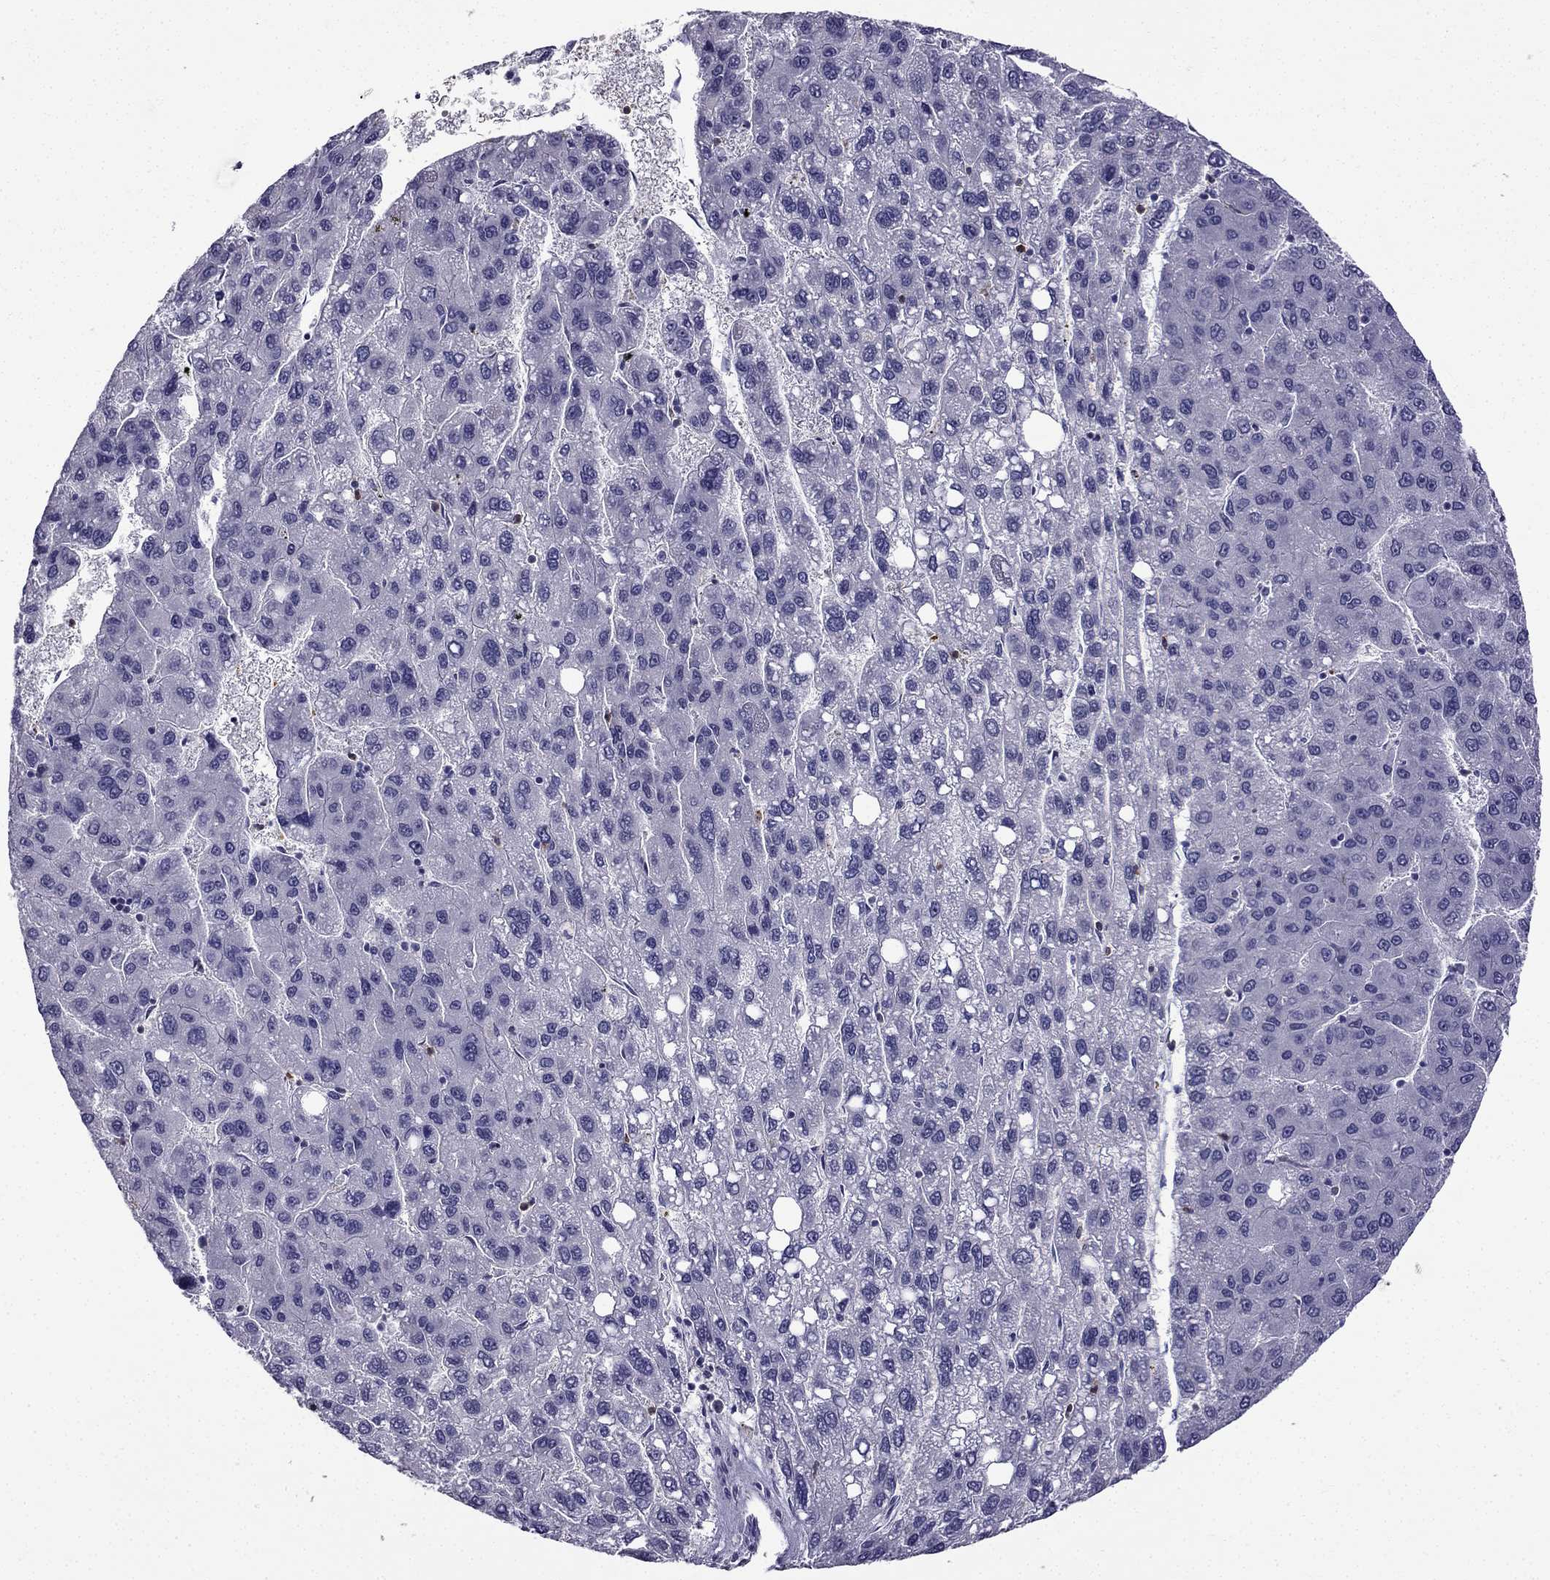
{"staining": {"intensity": "negative", "quantity": "none", "location": "none"}, "tissue": "liver cancer", "cell_type": "Tumor cells", "image_type": "cancer", "snomed": [{"axis": "morphology", "description": "Carcinoma, Hepatocellular, NOS"}, {"axis": "topography", "description": "Liver"}], "caption": "Protein analysis of liver cancer (hepatocellular carcinoma) shows no significant expression in tumor cells. (DAB (3,3'-diaminobenzidine) IHC with hematoxylin counter stain).", "gene": "CCK", "patient": {"sex": "female", "age": 82}}